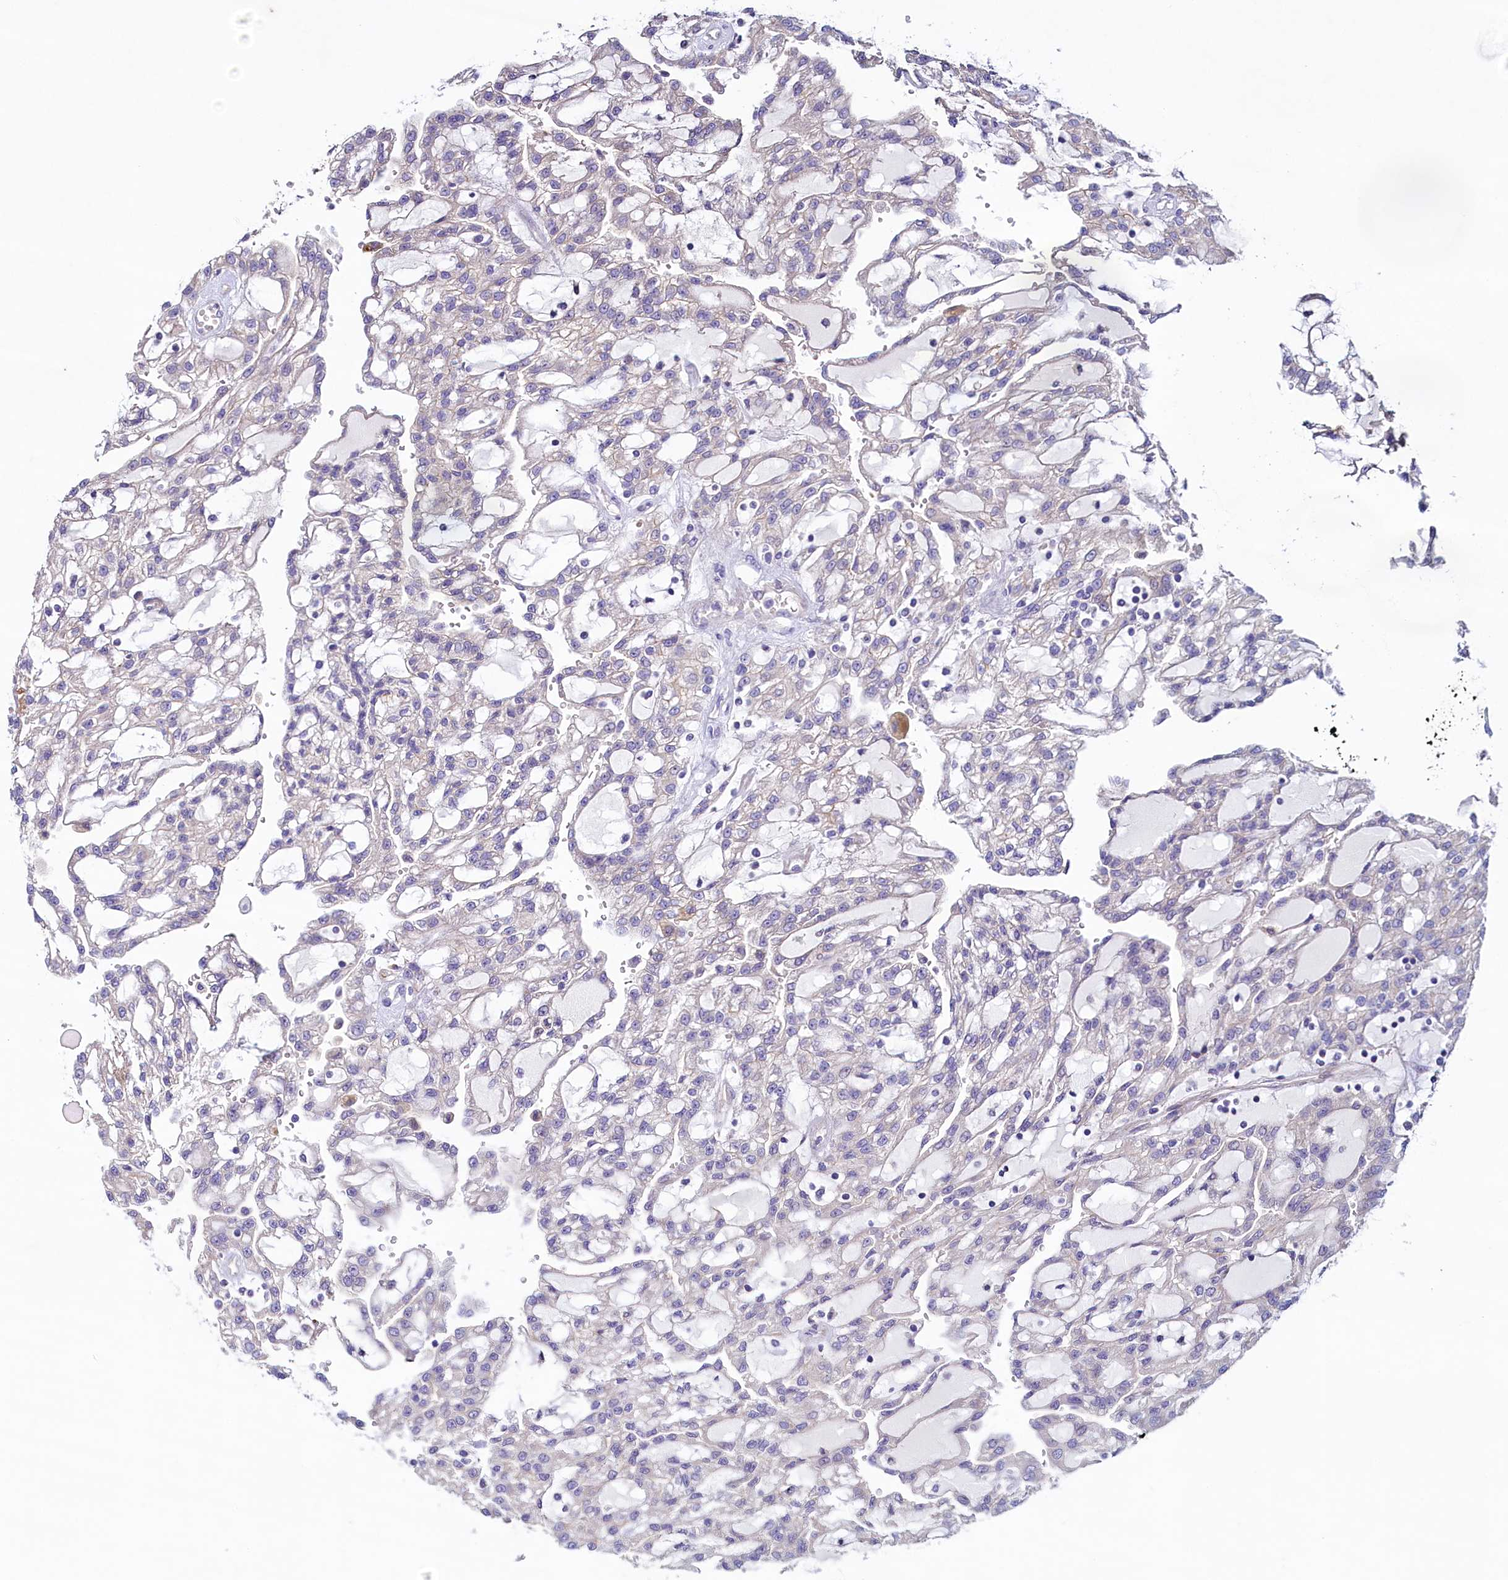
{"staining": {"intensity": "negative", "quantity": "none", "location": "none"}, "tissue": "renal cancer", "cell_type": "Tumor cells", "image_type": "cancer", "snomed": [{"axis": "morphology", "description": "Adenocarcinoma, NOS"}, {"axis": "topography", "description": "Kidney"}], "caption": "IHC photomicrograph of renal adenocarcinoma stained for a protein (brown), which displays no expression in tumor cells. (Stains: DAB (3,3'-diaminobenzidine) immunohistochemistry with hematoxylin counter stain, Microscopy: brightfield microscopy at high magnification).", "gene": "KRBOX5", "patient": {"sex": "male", "age": 63}}